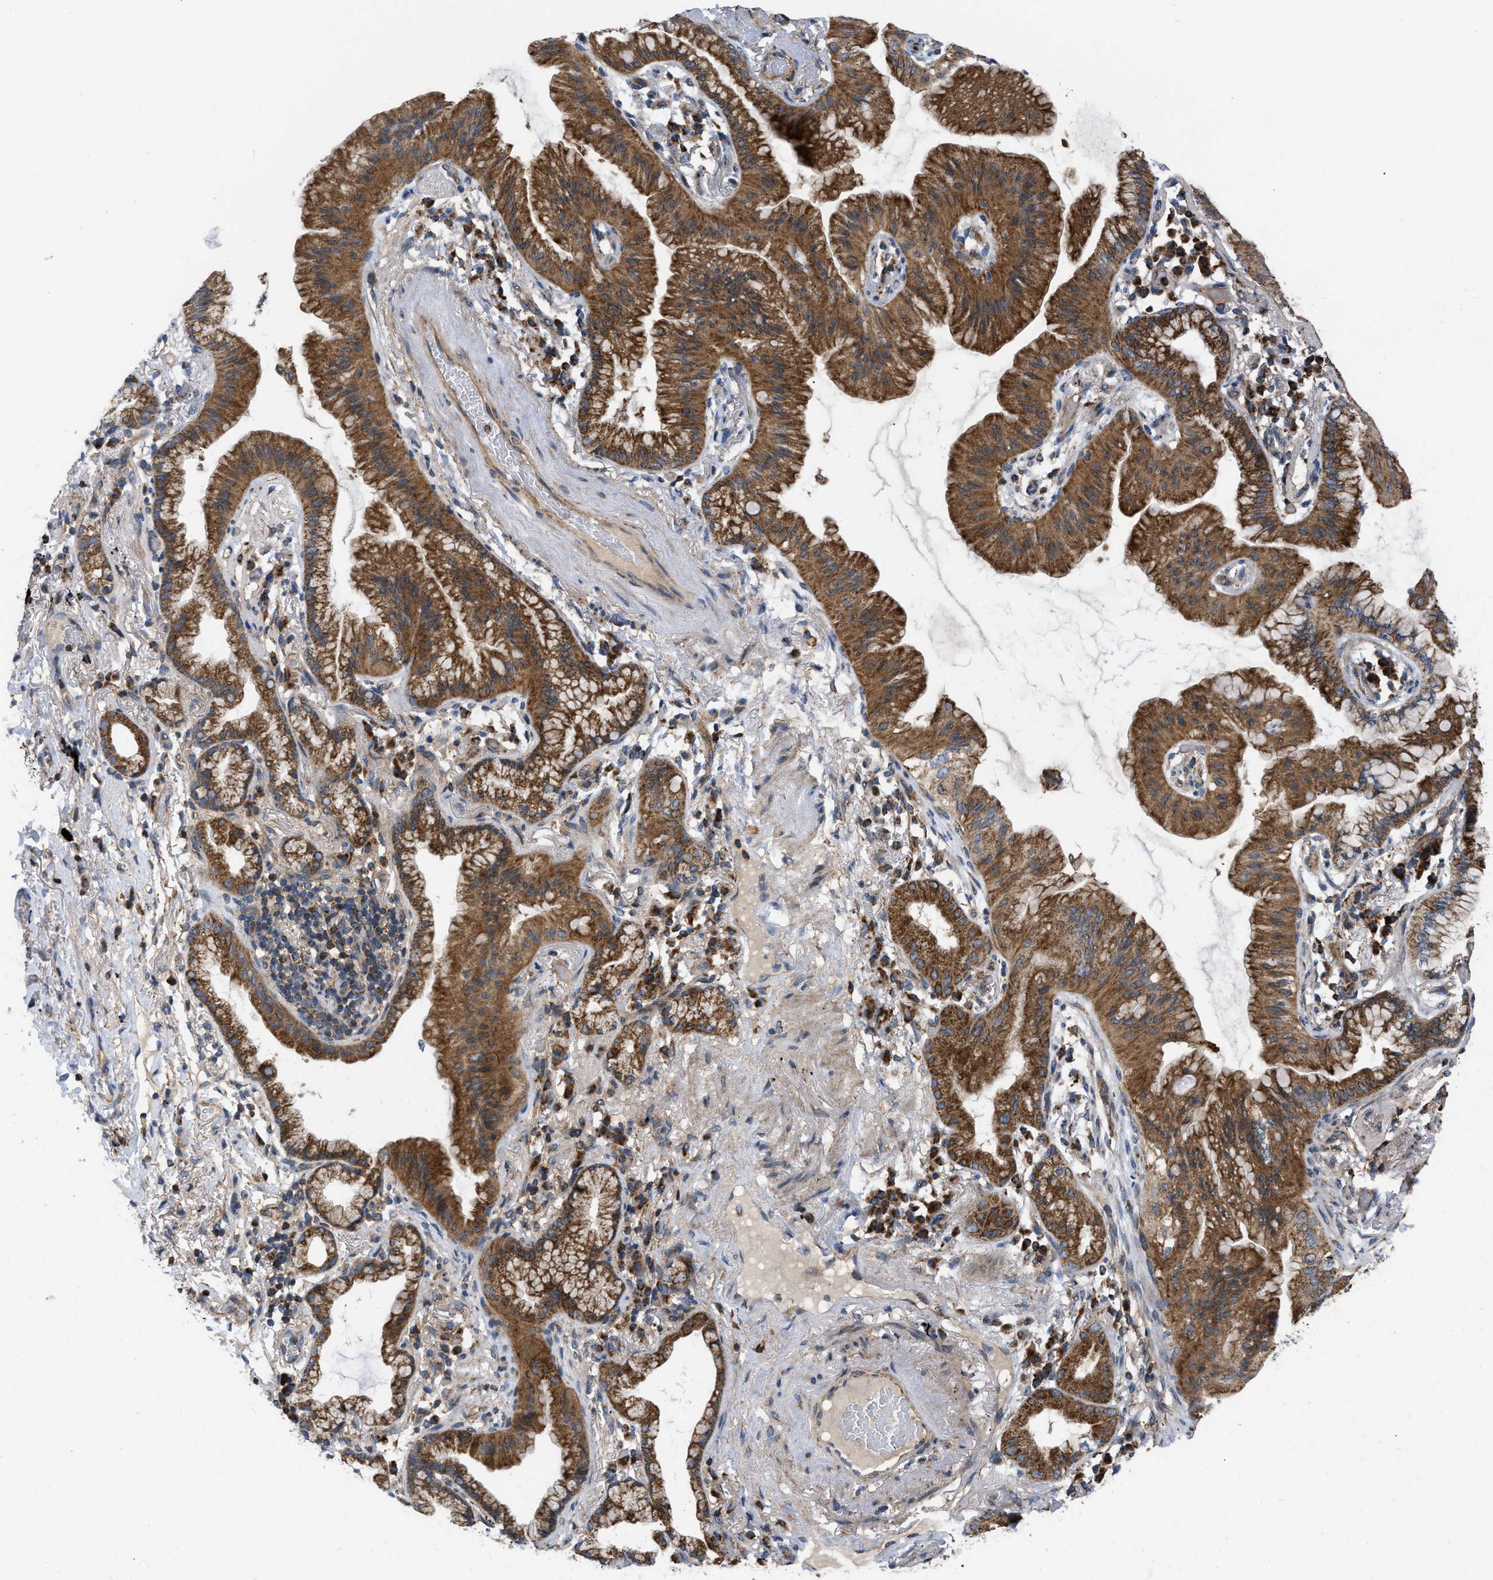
{"staining": {"intensity": "strong", "quantity": ">75%", "location": "cytoplasmic/membranous"}, "tissue": "lung cancer", "cell_type": "Tumor cells", "image_type": "cancer", "snomed": [{"axis": "morphology", "description": "Normal tissue, NOS"}, {"axis": "morphology", "description": "Adenocarcinoma, NOS"}, {"axis": "topography", "description": "Bronchus"}, {"axis": "topography", "description": "Lung"}], "caption": "The immunohistochemical stain highlights strong cytoplasmic/membranous staining in tumor cells of lung cancer (adenocarcinoma) tissue. (DAB = brown stain, brightfield microscopy at high magnification).", "gene": "OPTN", "patient": {"sex": "female", "age": 70}}